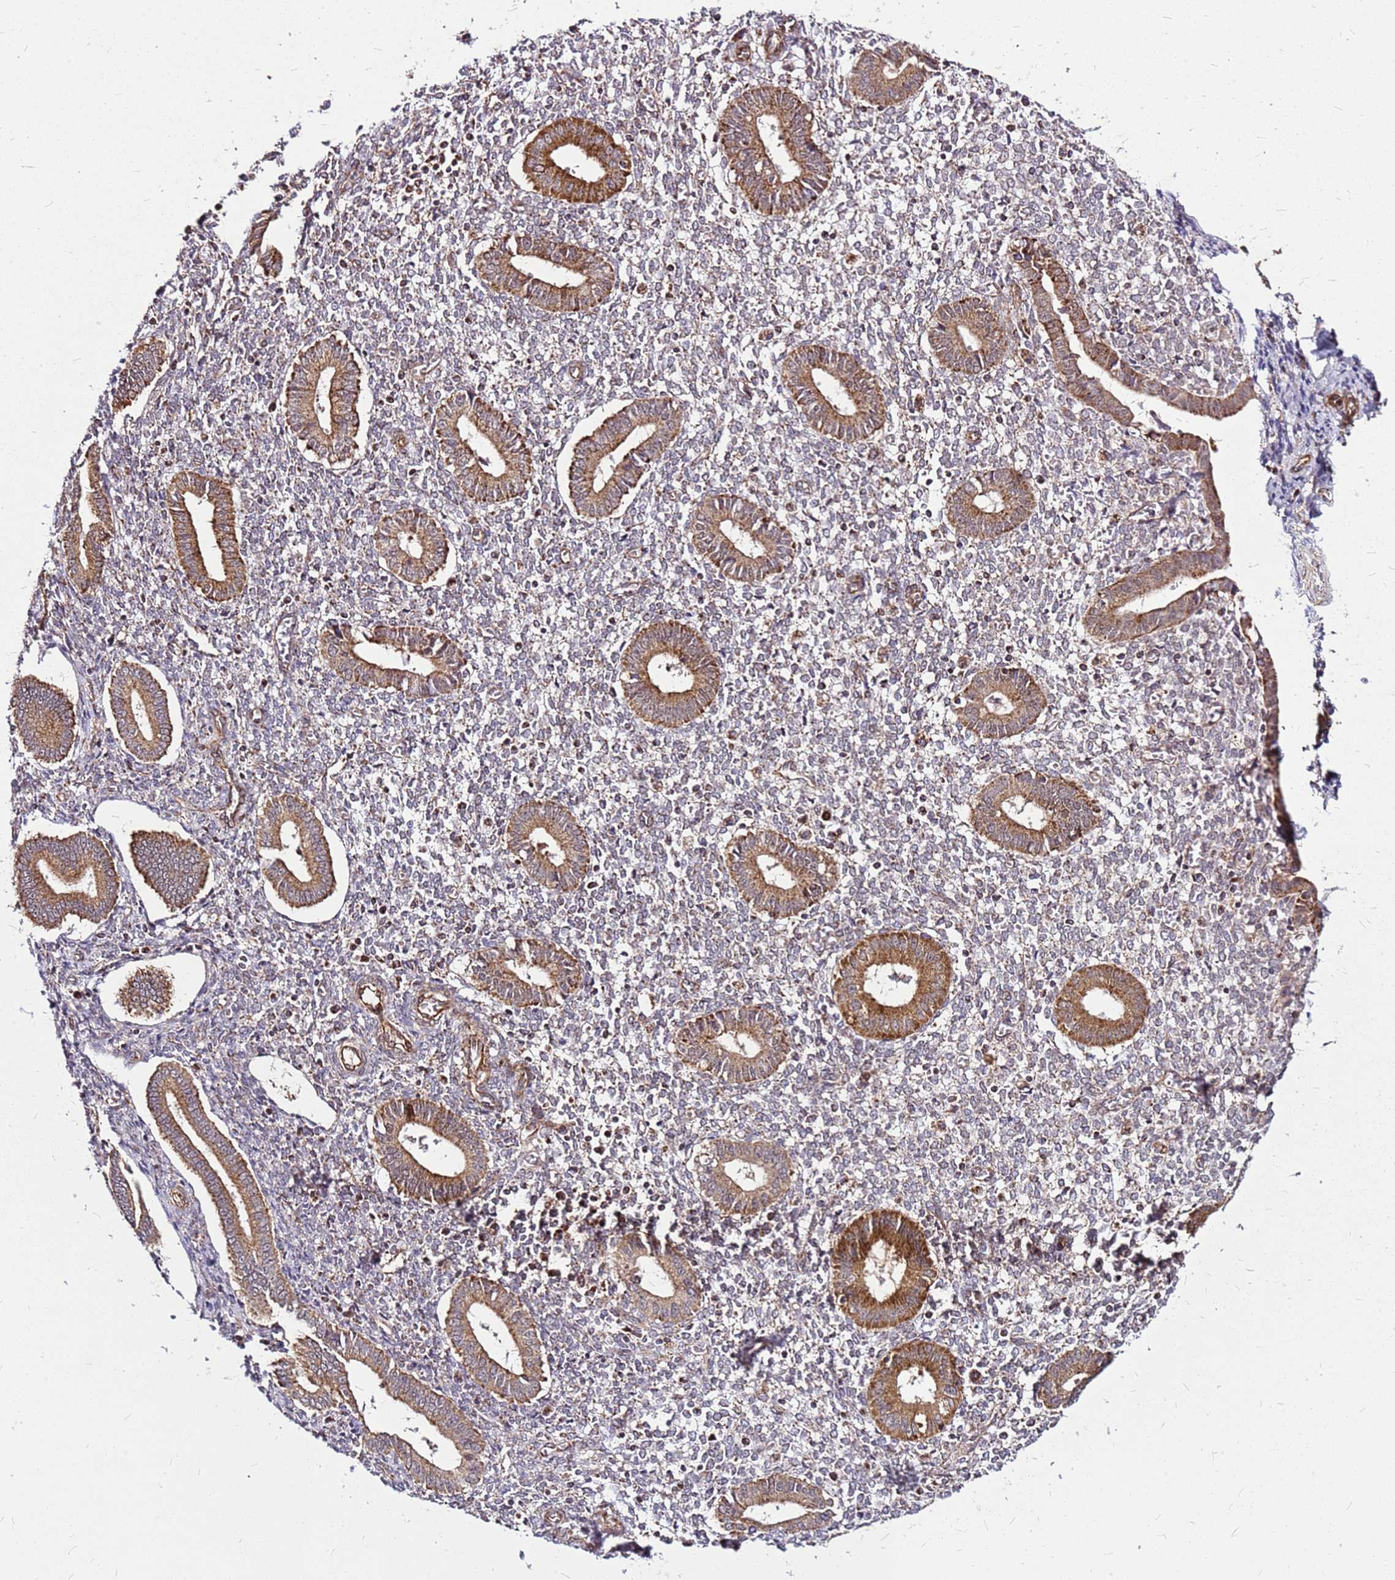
{"staining": {"intensity": "weak", "quantity": "25%-75%", "location": "cytoplasmic/membranous"}, "tissue": "endometrium", "cell_type": "Cells in endometrial stroma", "image_type": "normal", "snomed": [{"axis": "morphology", "description": "Normal tissue, NOS"}, {"axis": "topography", "description": "Endometrium"}], "caption": "Weak cytoplasmic/membranous staining for a protein is seen in about 25%-75% of cells in endometrial stroma of benign endometrium using IHC.", "gene": "OR51T1", "patient": {"sex": "female", "age": 44}}